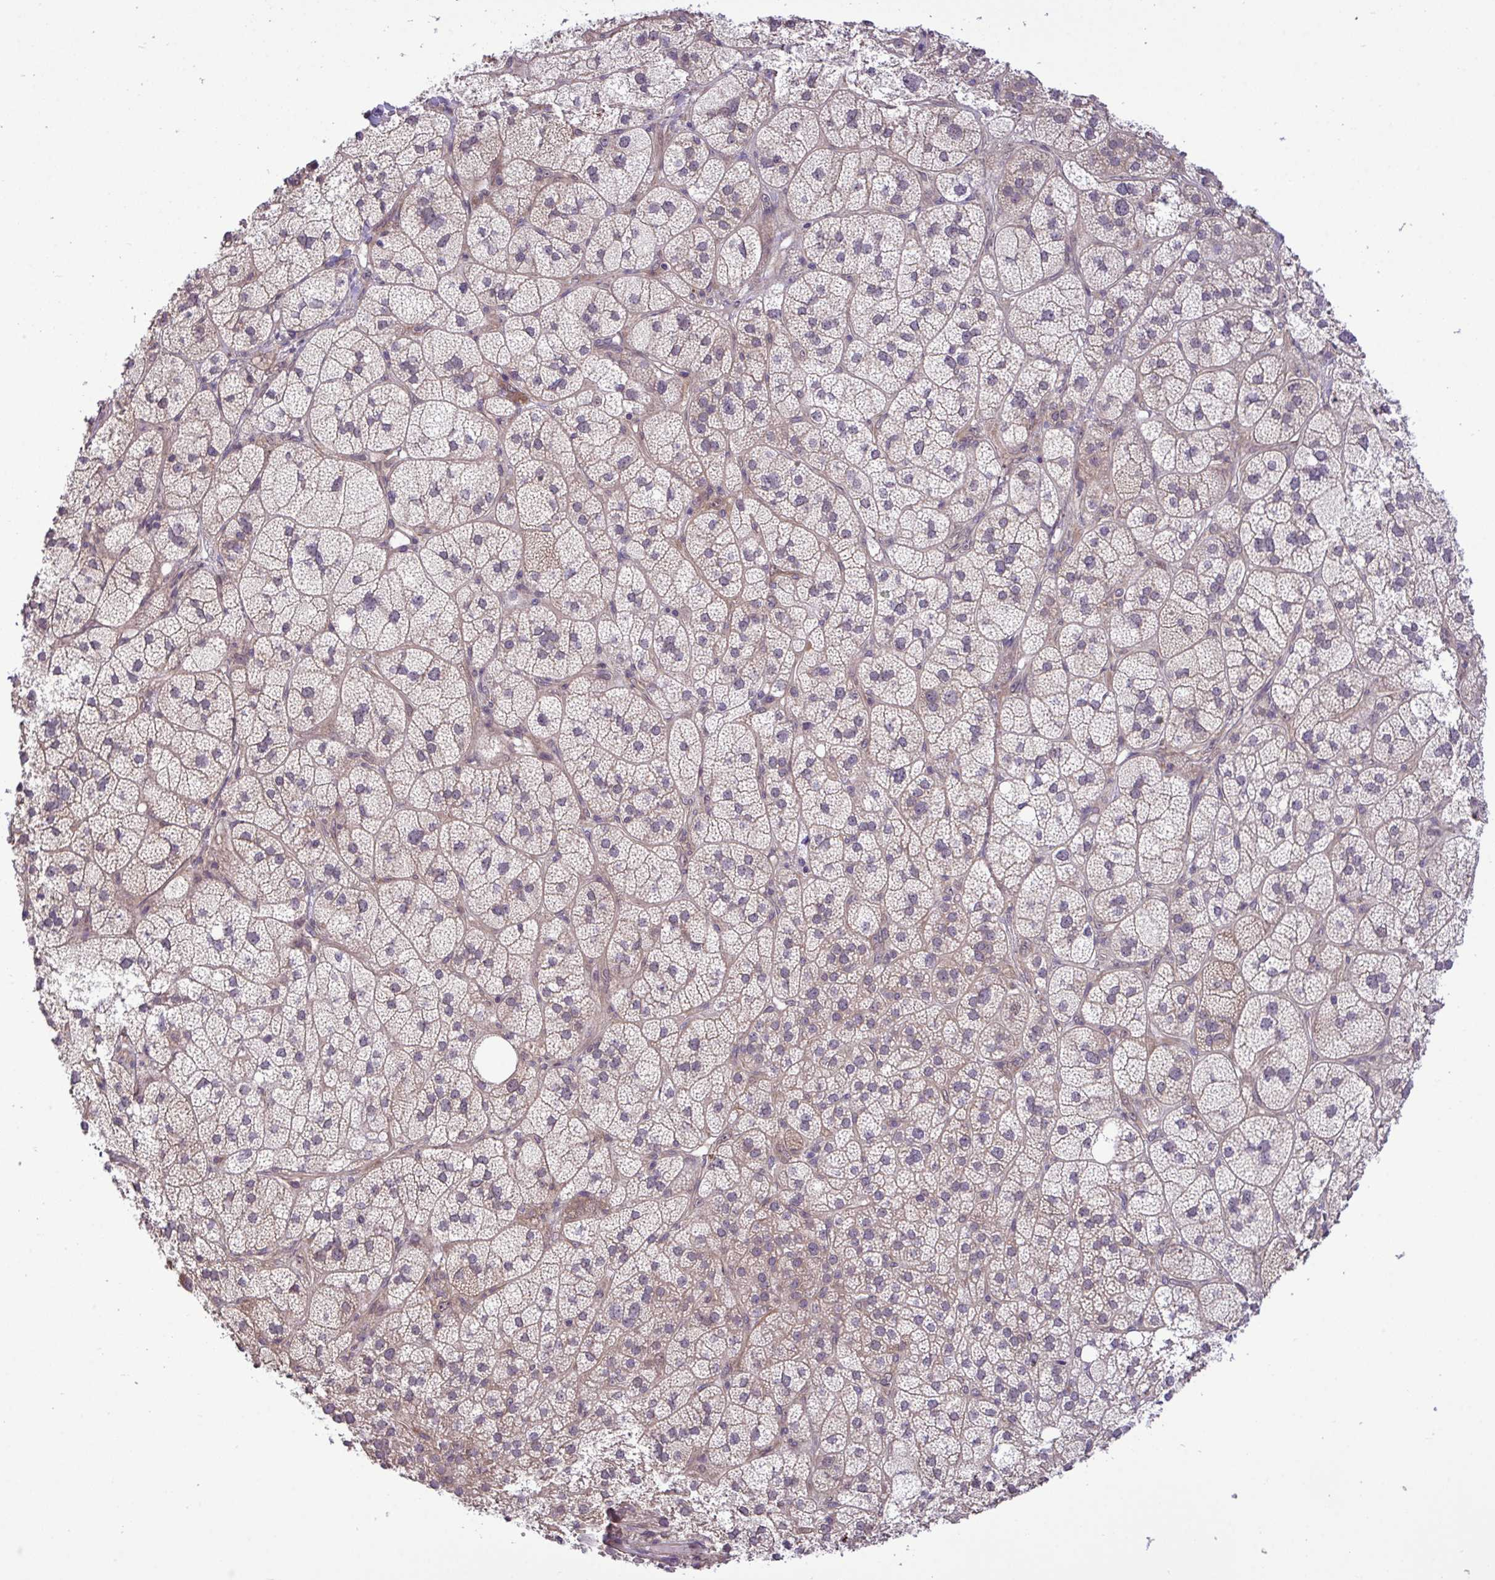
{"staining": {"intensity": "moderate", "quantity": "25%-75%", "location": "cytoplasmic/membranous"}, "tissue": "adrenal gland", "cell_type": "Glandular cells", "image_type": "normal", "snomed": [{"axis": "morphology", "description": "Normal tissue, NOS"}, {"axis": "topography", "description": "Adrenal gland"}], "caption": "Glandular cells show medium levels of moderate cytoplasmic/membranous positivity in approximately 25%-75% of cells in unremarkable human adrenal gland.", "gene": "CMPK1", "patient": {"sex": "female", "age": 60}}